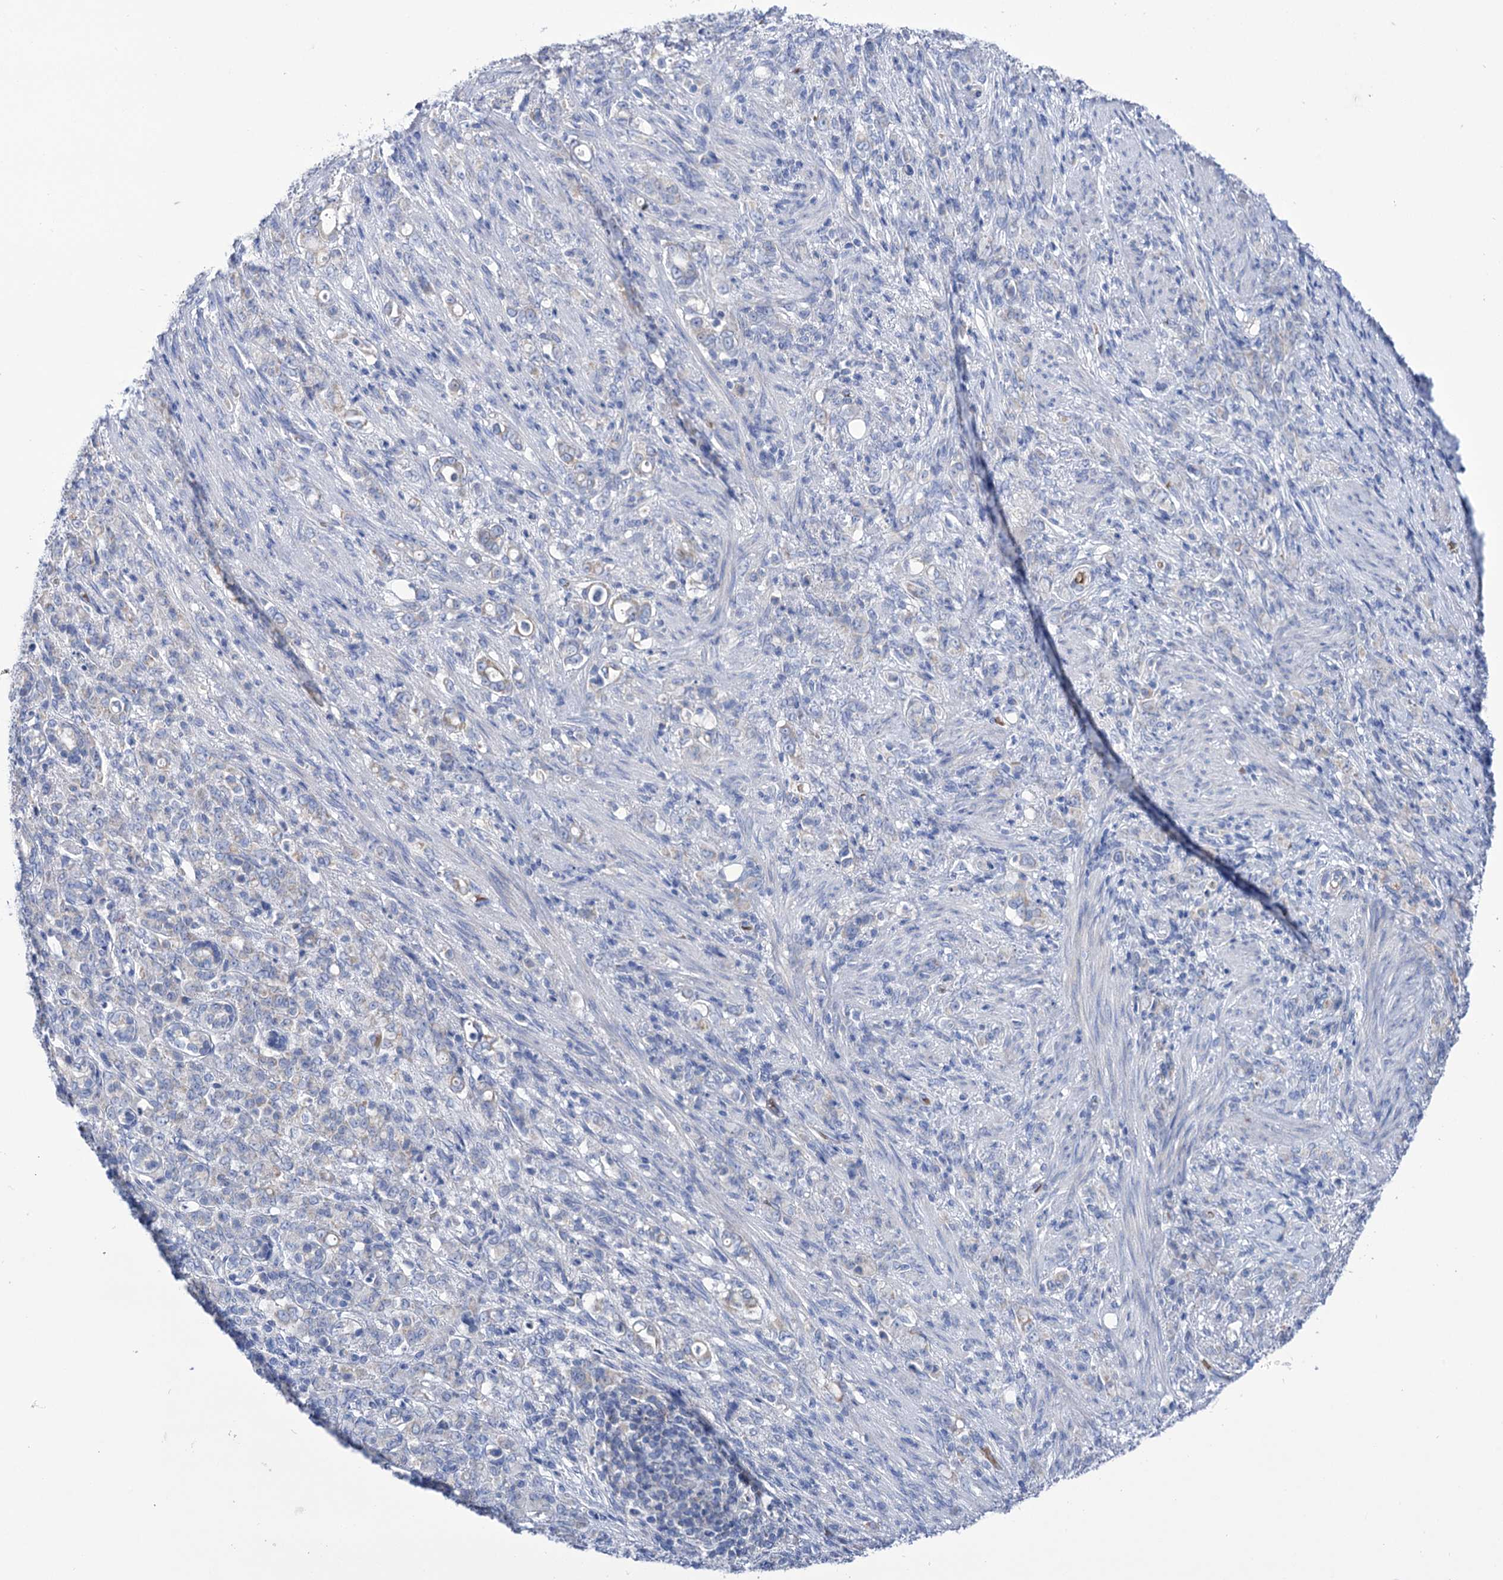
{"staining": {"intensity": "negative", "quantity": "none", "location": "none"}, "tissue": "stomach cancer", "cell_type": "Tumor cells", "image_type": "cancer", "snomed": [{"axis": "morphology", "description": "Adenocarcinoma, NOS"}, {"axis": "topography", "description": "Stomach"}], "caption": "Tumor cells show no significant protein expression in stomach adenocarcinoma.", "gene": "YARS2", "patient": {"sex": "female", "age": 79}}